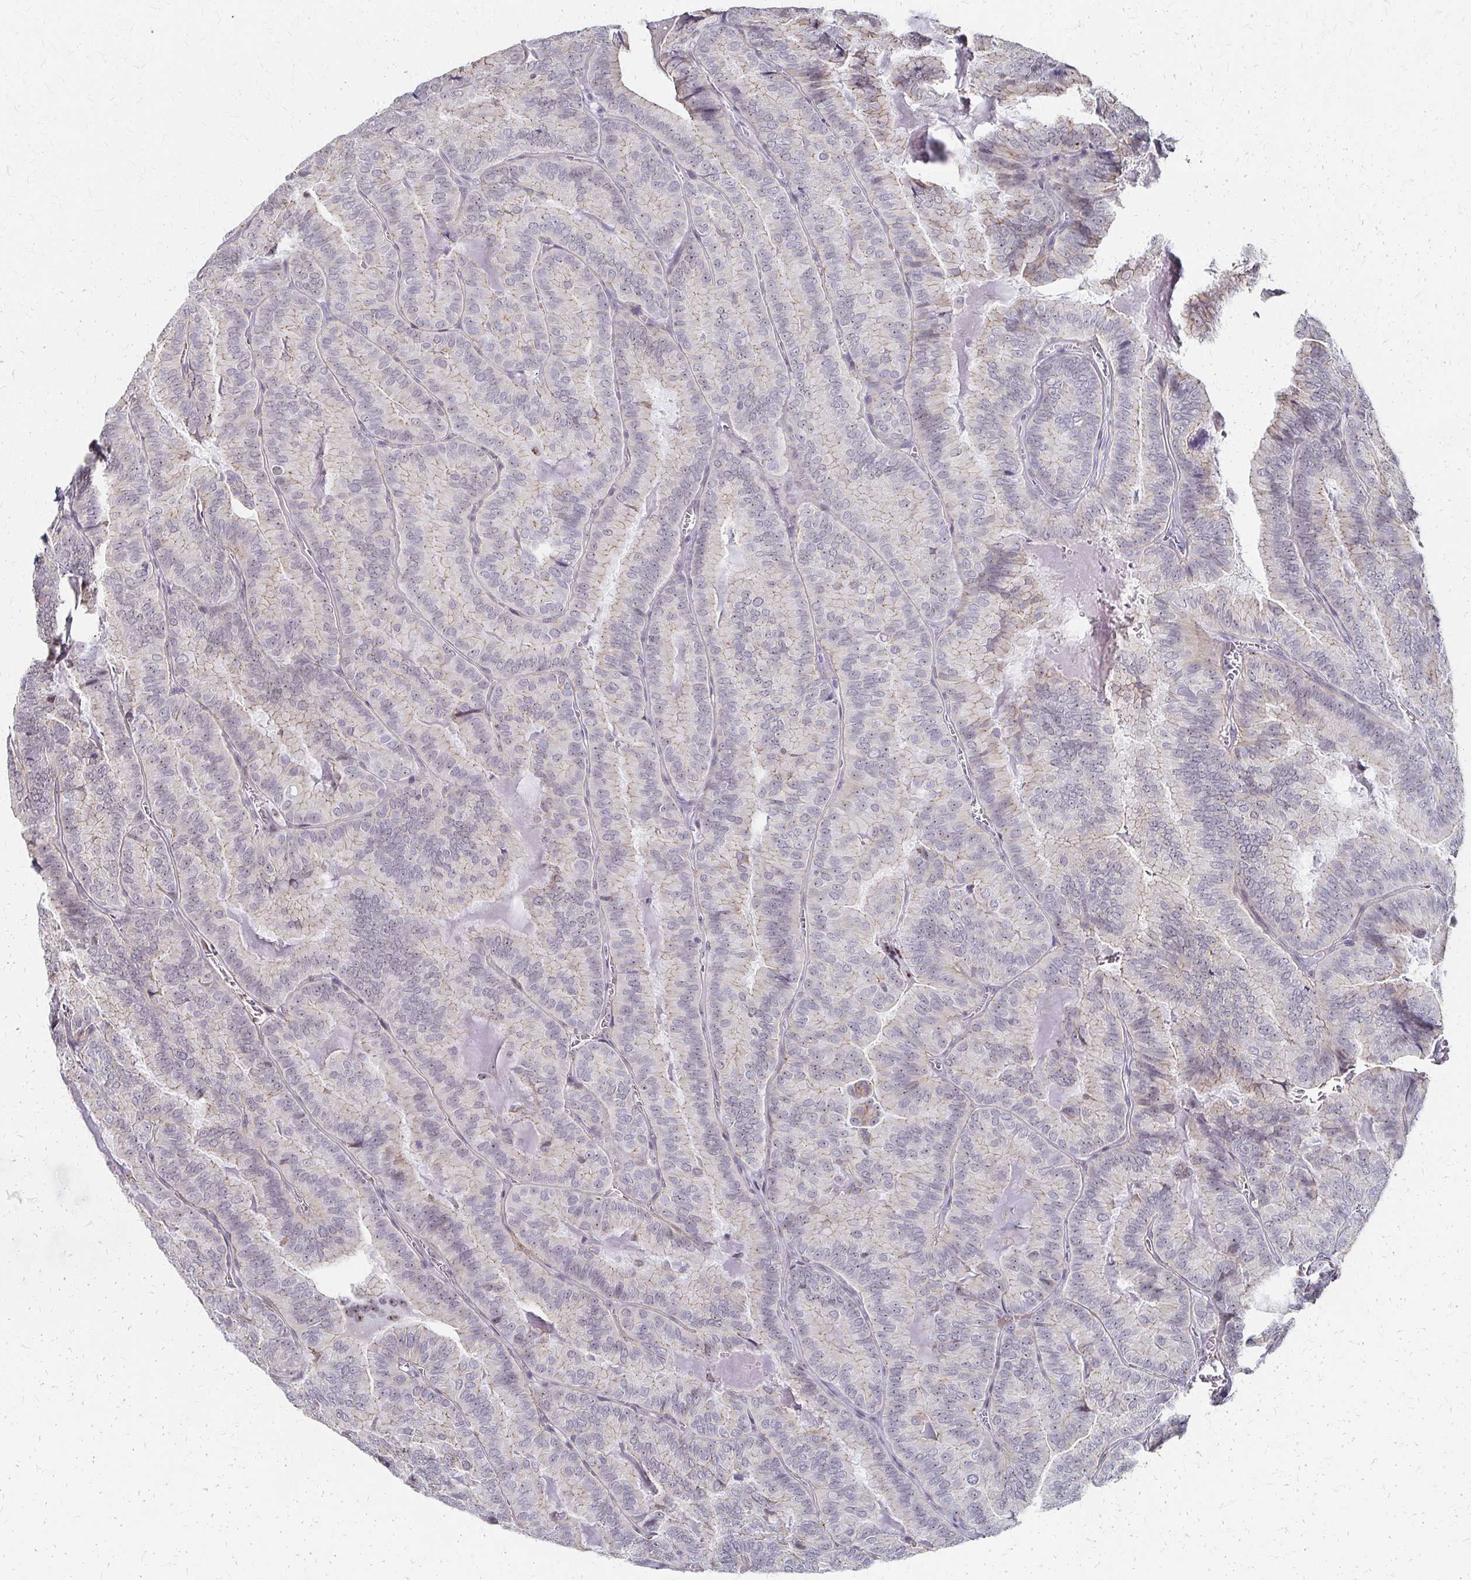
{"staining": {"intensity": "weak", "quantity": "<25%", "location": "cytoplasmic/membranous"}, "tissue": "thyroid cancer", "cell_type": "Tumor cells", "image_type": "cancer", "snomed": [{"axis": "morphology", "description": "Papillary adenocarcinoma, NOS"}, {"axis": "topography", "description": "Thyroid gland"}], "caption": "Immunohistochemistry of thyroid cancer (papillary adenocarcinoma) exhibits no positivity in tumor cells.", "gene": "PES1", "patient": {"sex": "female", "age": 75}}